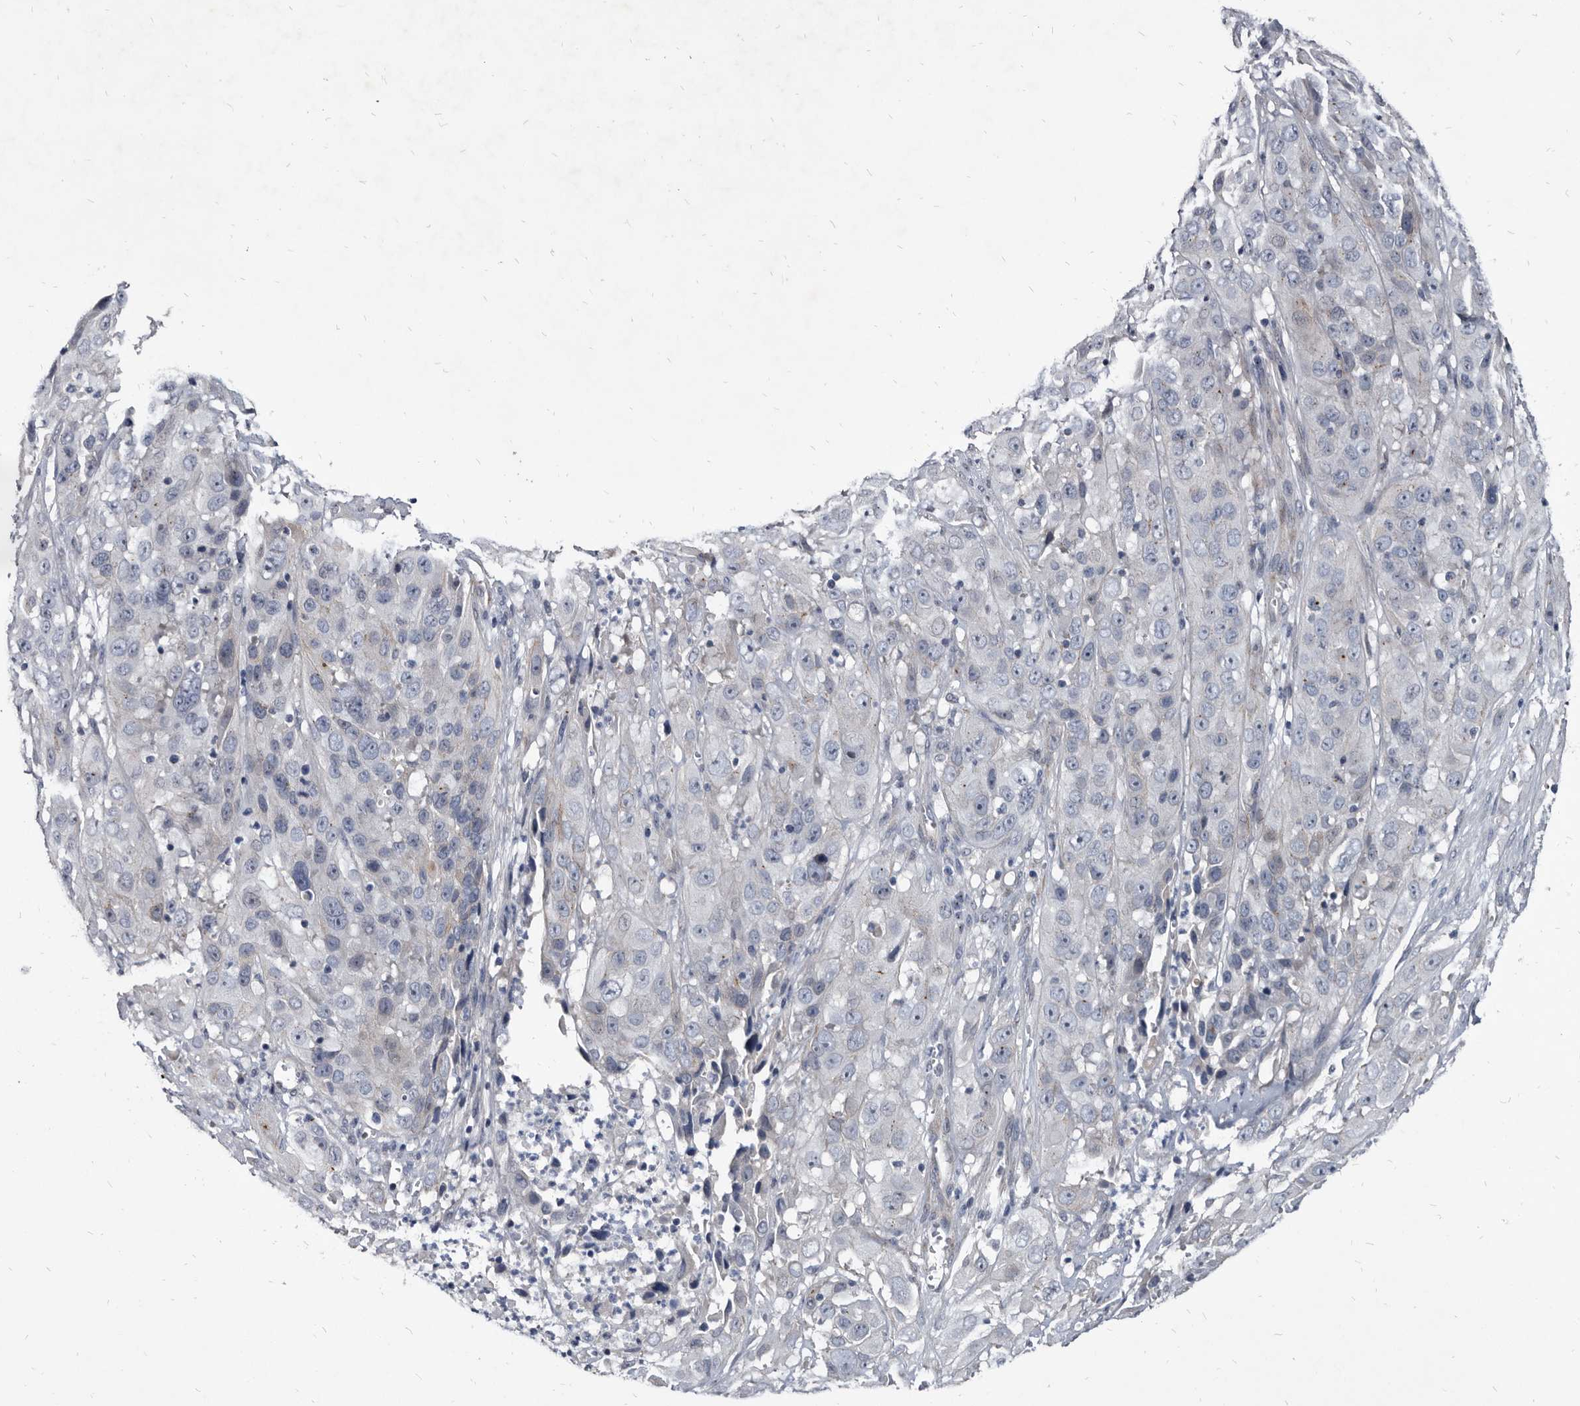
{"staining": {"intensity": "negative", "quantity": "none", "location": "none"}, "tissue": "cervical cancer", "cell_type": "Tumor cells", "image_type": "cancer", "snomed": [{"axis": "morphology", "description": "Squamous cell carcinoma, NOS"}, {"axis": "topography", "description": "Cervix"}], "caption": "This is a micrograph of immunohistochemistry staining of cervical cancer (squamous cell carcinoma), which shows no staining in tumor cells.", "gene": "PRSS8", "patient": {"sex": "female", "age": 32}}